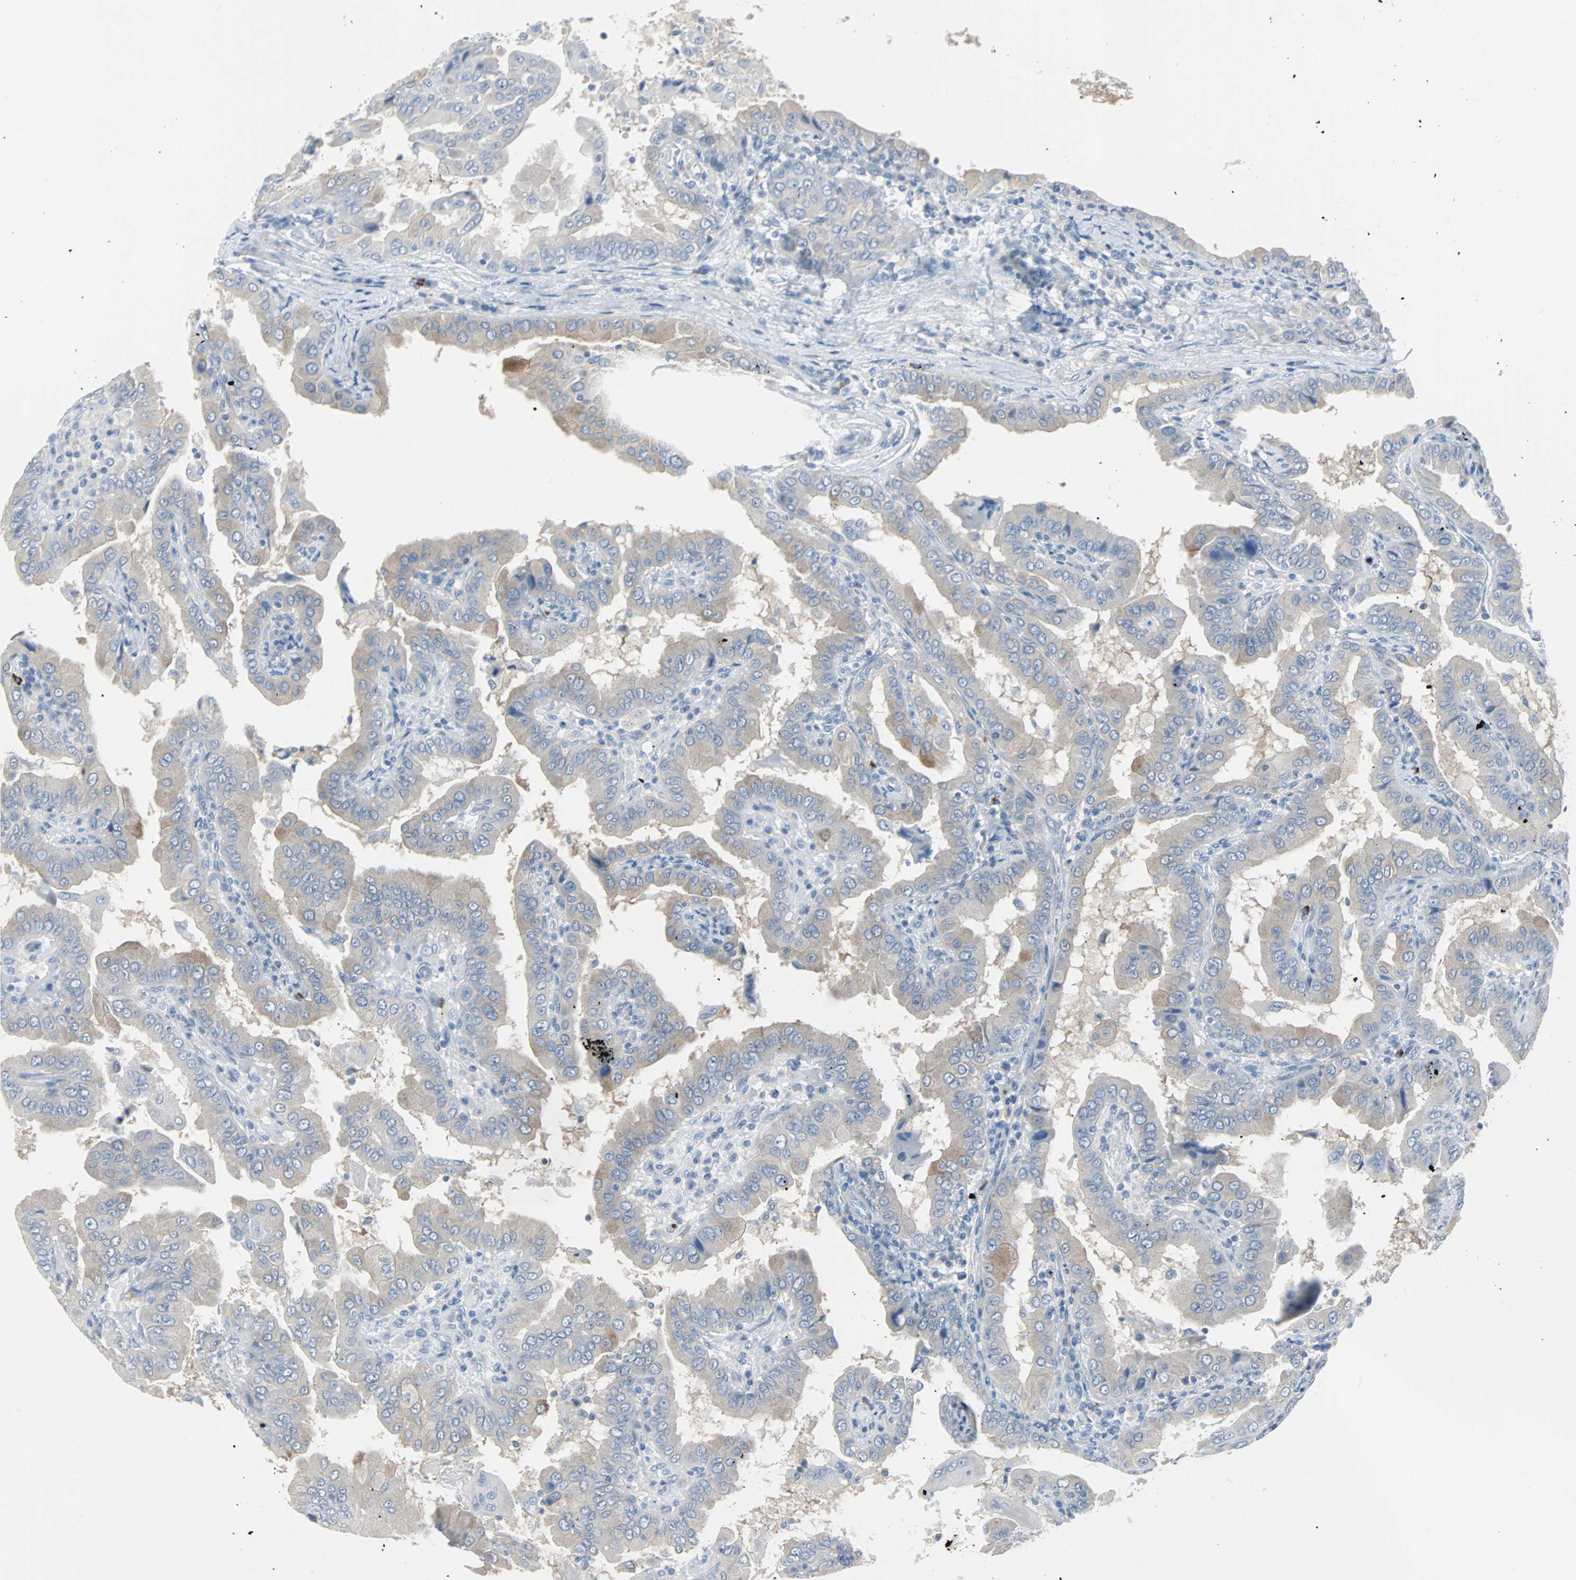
{"staining": {"intensity": "negative", "quantity": "none", "location": "none"}, "tissue": "thyroid cancer", "cell_type": "Tumor cells", "image_type": "cancer", "snomed": [{"axis": "morphology", "description": "Papillary adenocarcinoma, NOS"}, {"axis": "topography", "description": "Thyroid gland"}], "caption": "The histopathology image displays no significant positivity in tumor cells of thyroid cancer.", "gene": "RASA1", "patient": {"sex": "male", "age": 33}}